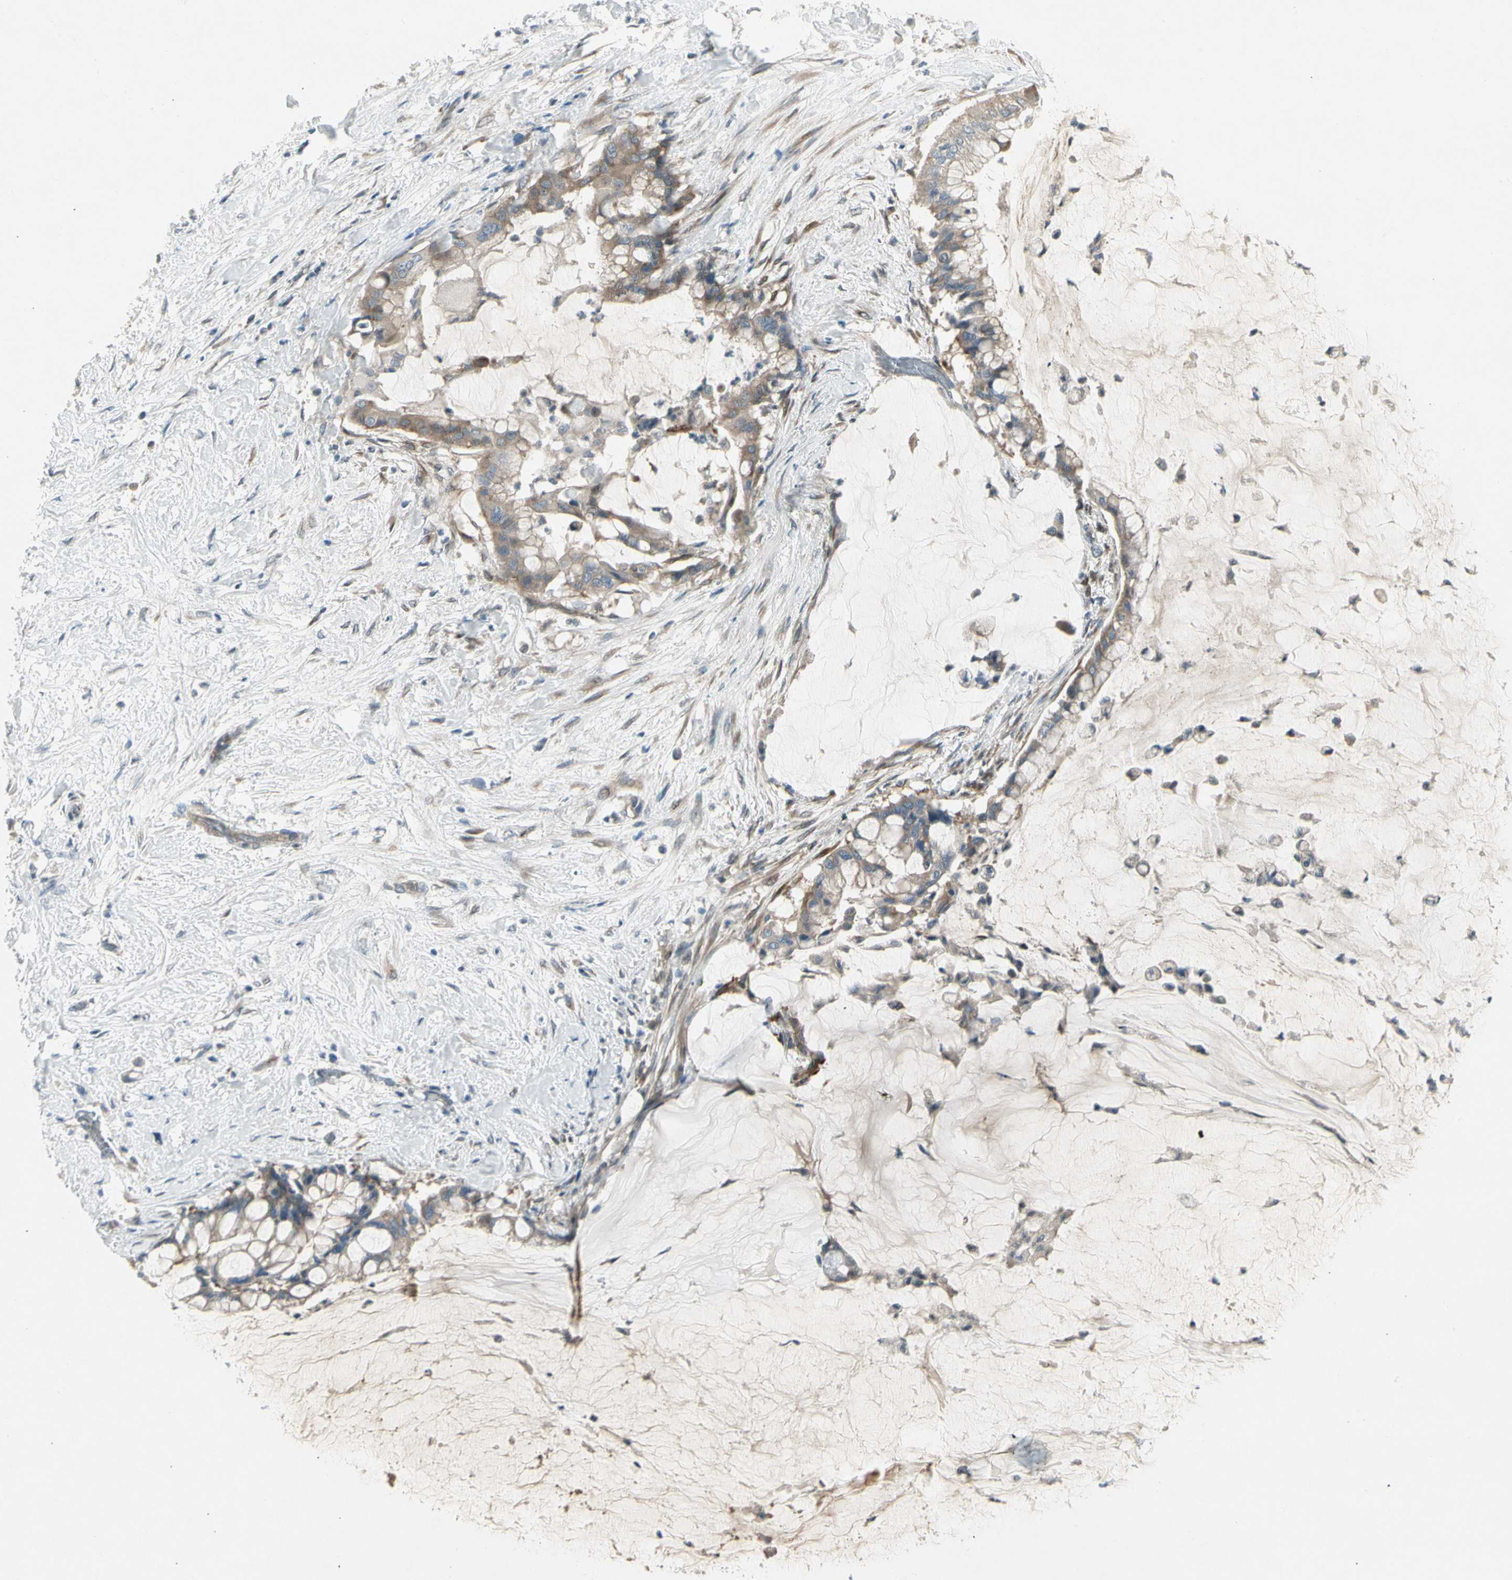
{"staining": {"intensity": "moderate", "quantity": ">75%", "location": "cytoplasmic/membranous"}, "tissue": "pancreatic cancer", "cell_type": "Tumor cells", "image_type": "cancer", "snomed": [{"axis": "morphology", "description": "Adenocarcinoma, NOS"}, {"axis": "topography", "description": "Pancreas"}], "caption": "Moderate cytoplasmic/membranous protein positivity is seen in approximately >75% of tumor cells in pancreatic cancer.", "gene": "PANK2", "patient": {"sex": "male", "age": 41}}